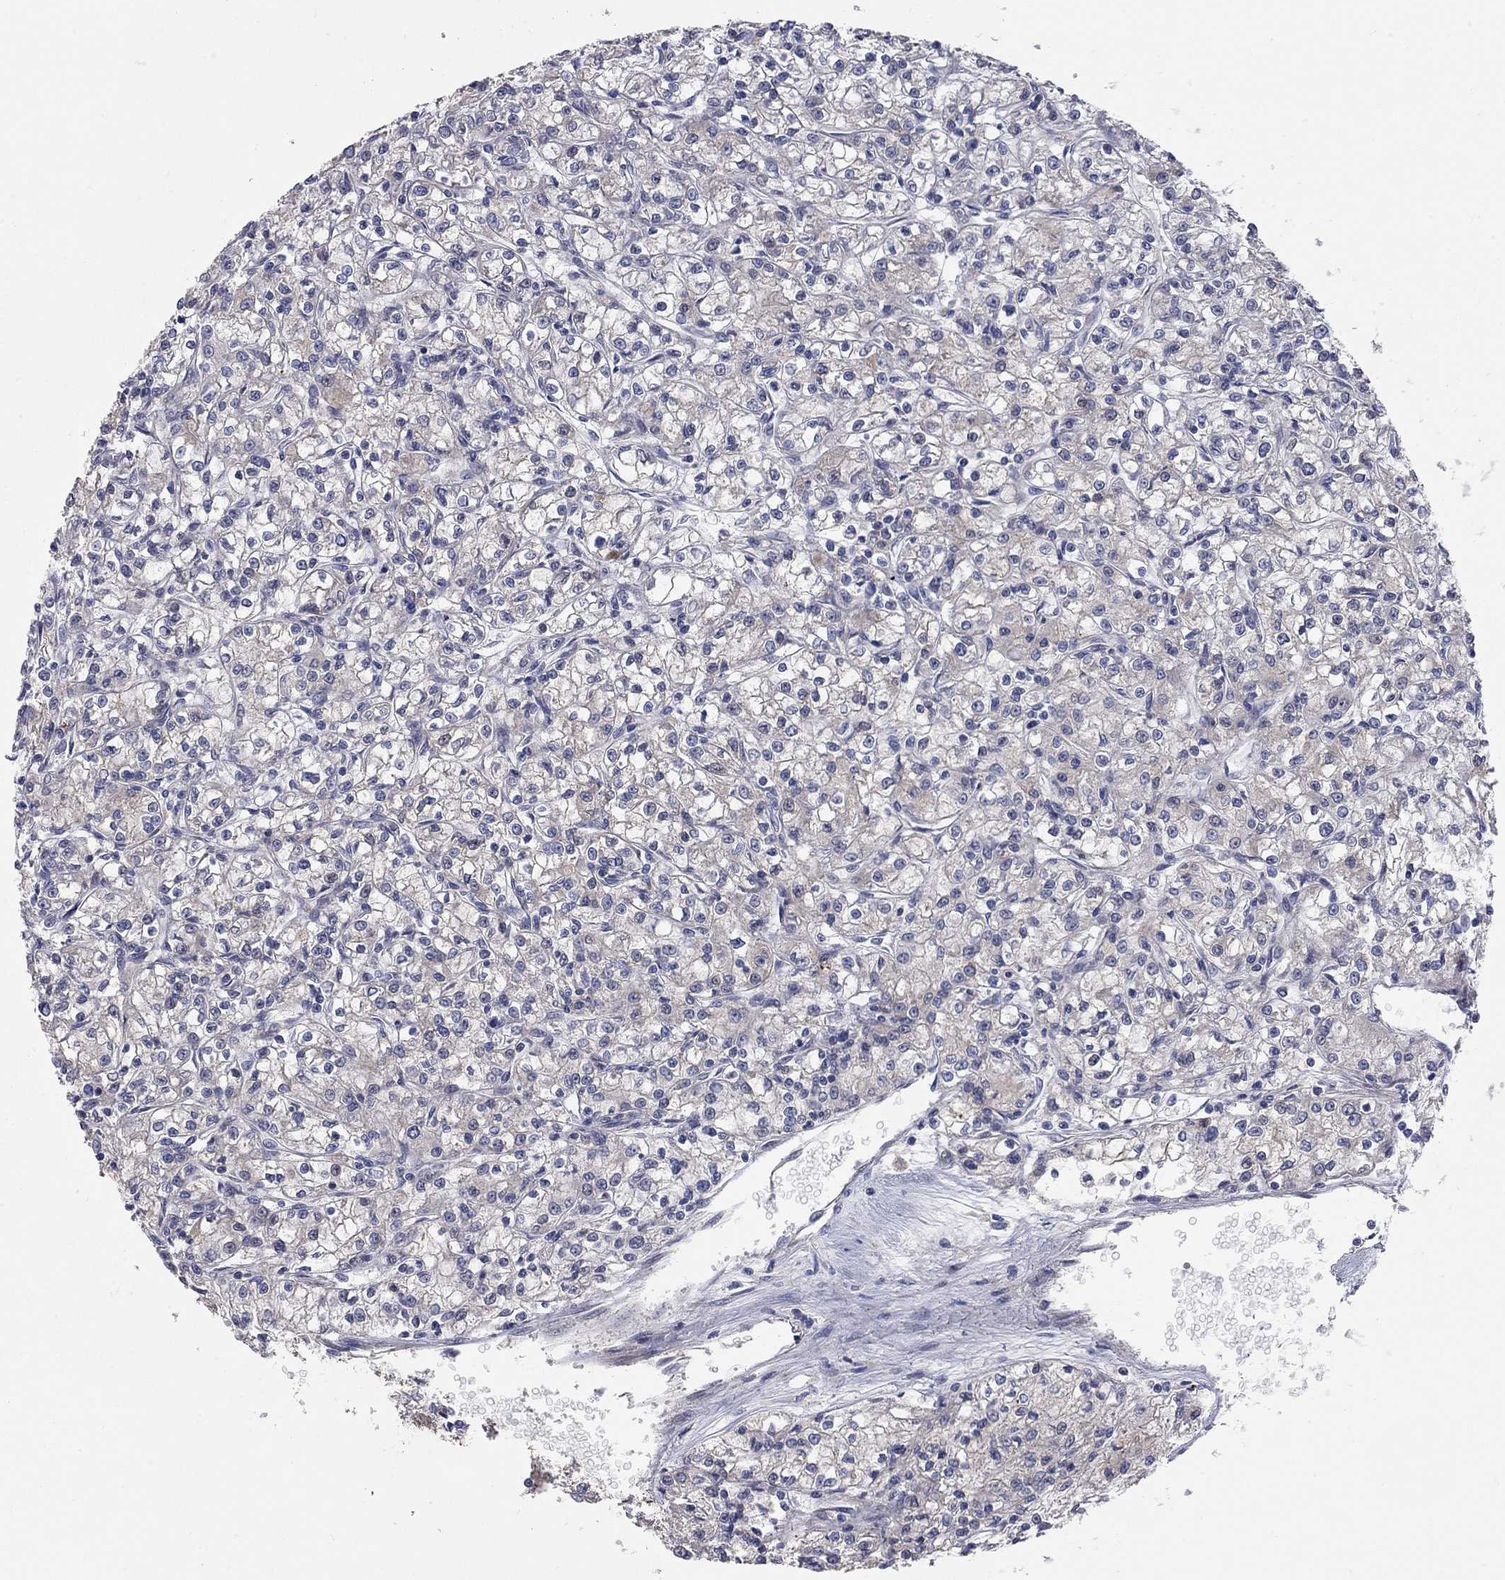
{"staining": {"intensity": "weak", "quantity": "<25%", "location": "cytoplasmic/membranous"}, "tissue": "renal cancer", "cell_type": "Tumor cells", "image_type": "cancer", "snomed": [{"axis": "morphology", "description": "Adenocarcinoma, NOS"}, {"axis": "topography", "description": "Kidney"}], "caption": "High magnification brightfield microscopy of renal adenocarcinoma stained with DAB (brown) and counterstained with hematoxylin (blue): tumor cells show no significant expression.", "gene": "KANSL1L", "patient": {"sex": "female", "age": 59}}